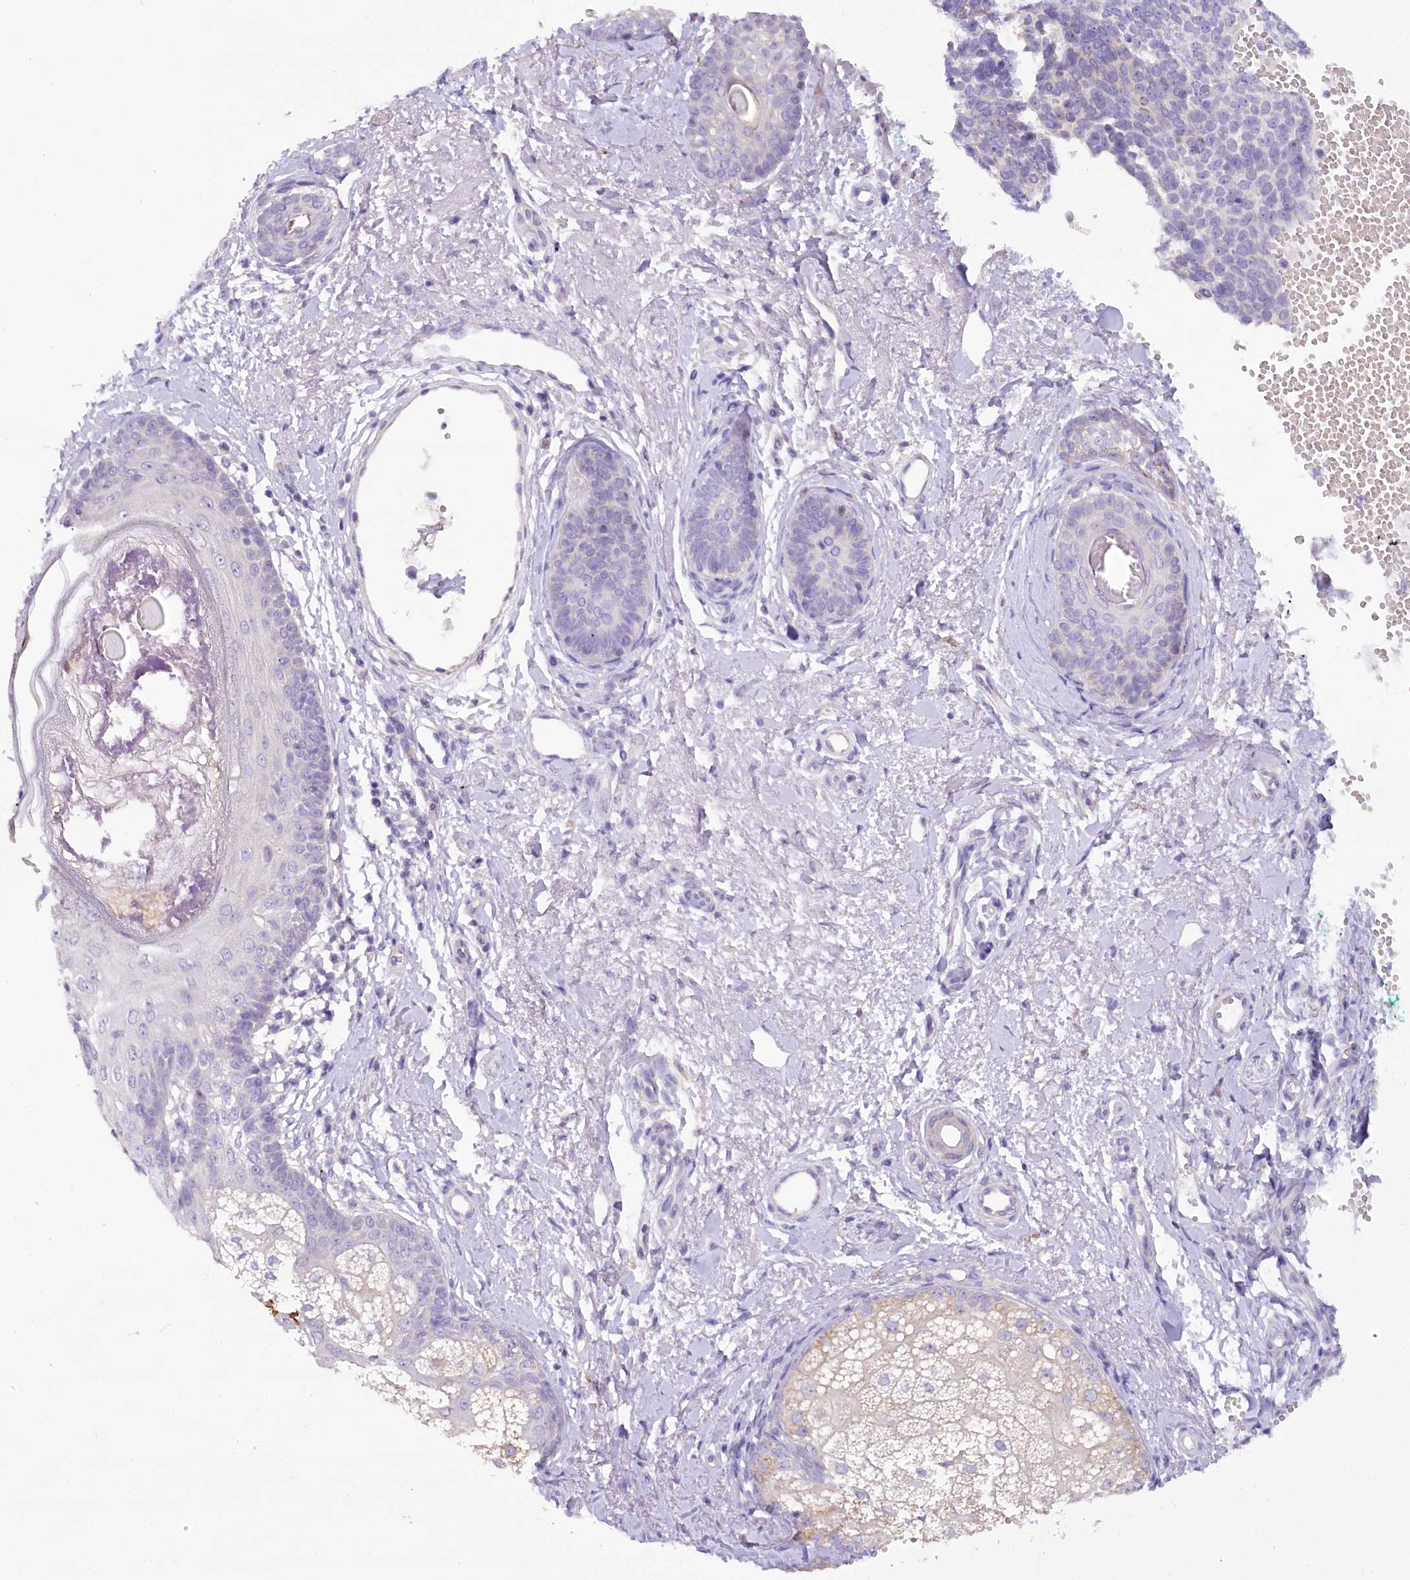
{"staining": {"intensity": "negative", "quantity": "none", "location": "none"}, "tissue": "skin cancer", "cell_type": "Tumor cells", "image_type": "cancer", "snomed": [{"axis": "morphology", "description": "Basal cell carcinoma"}, {"axis": "topography", "description": "Skin"}], "caption": "Skin cancer was stained to show a protein in brown. There is no significant positivity in tumor cells.", "gene": "DCUN1D1", "patient": {"sex": "female", "age": 81}}